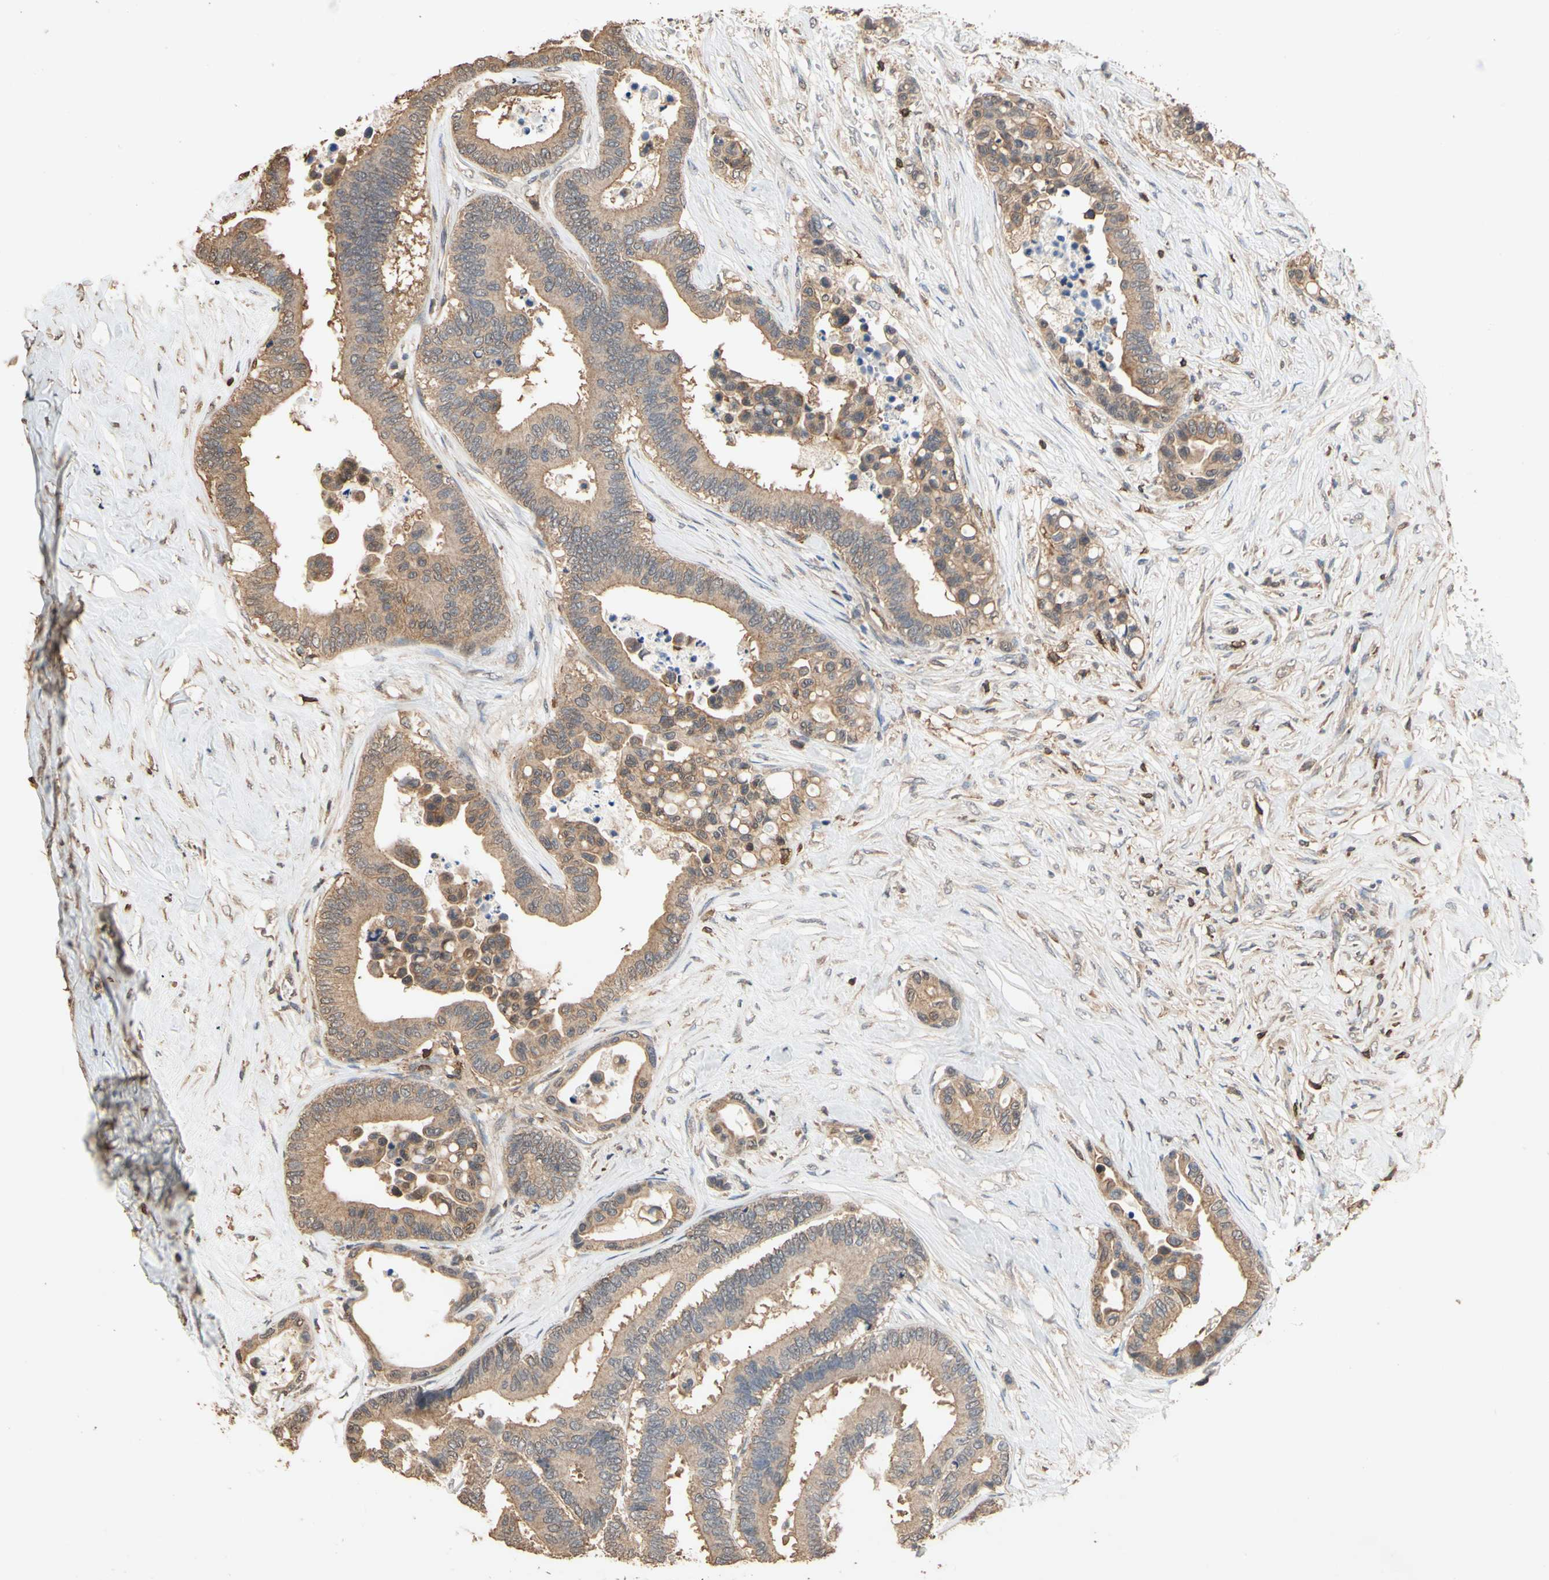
{"staining": {"intensity": "weak", "quantity": ">75%", "location": "cytoplasmic/membranous"}, "tissue": "colorectal cancer", "cell_type": "Tumor cells", "image_type": "cancer", "snomed": [{"axis": "morphology", "description": "Normal tissue, NOS"}, {"axis": "morphology", "description": "Adenocarcinoma, NOS"}, {"axis": "topography", "description": "Colon"}], "caption": "High-magnification brightfield microscopy of adenocarcinoma (colorectal) stained with DAB (brown) and counterstained with hematoxylin (blue). tumor cells exhibit weak cytoplasmic/membranous positivity is identified in approximately>75% of cells. Nuclei are stained in blue.", "gene": "MAP3K10", "patient": {"sex": "male", "age": 82}}